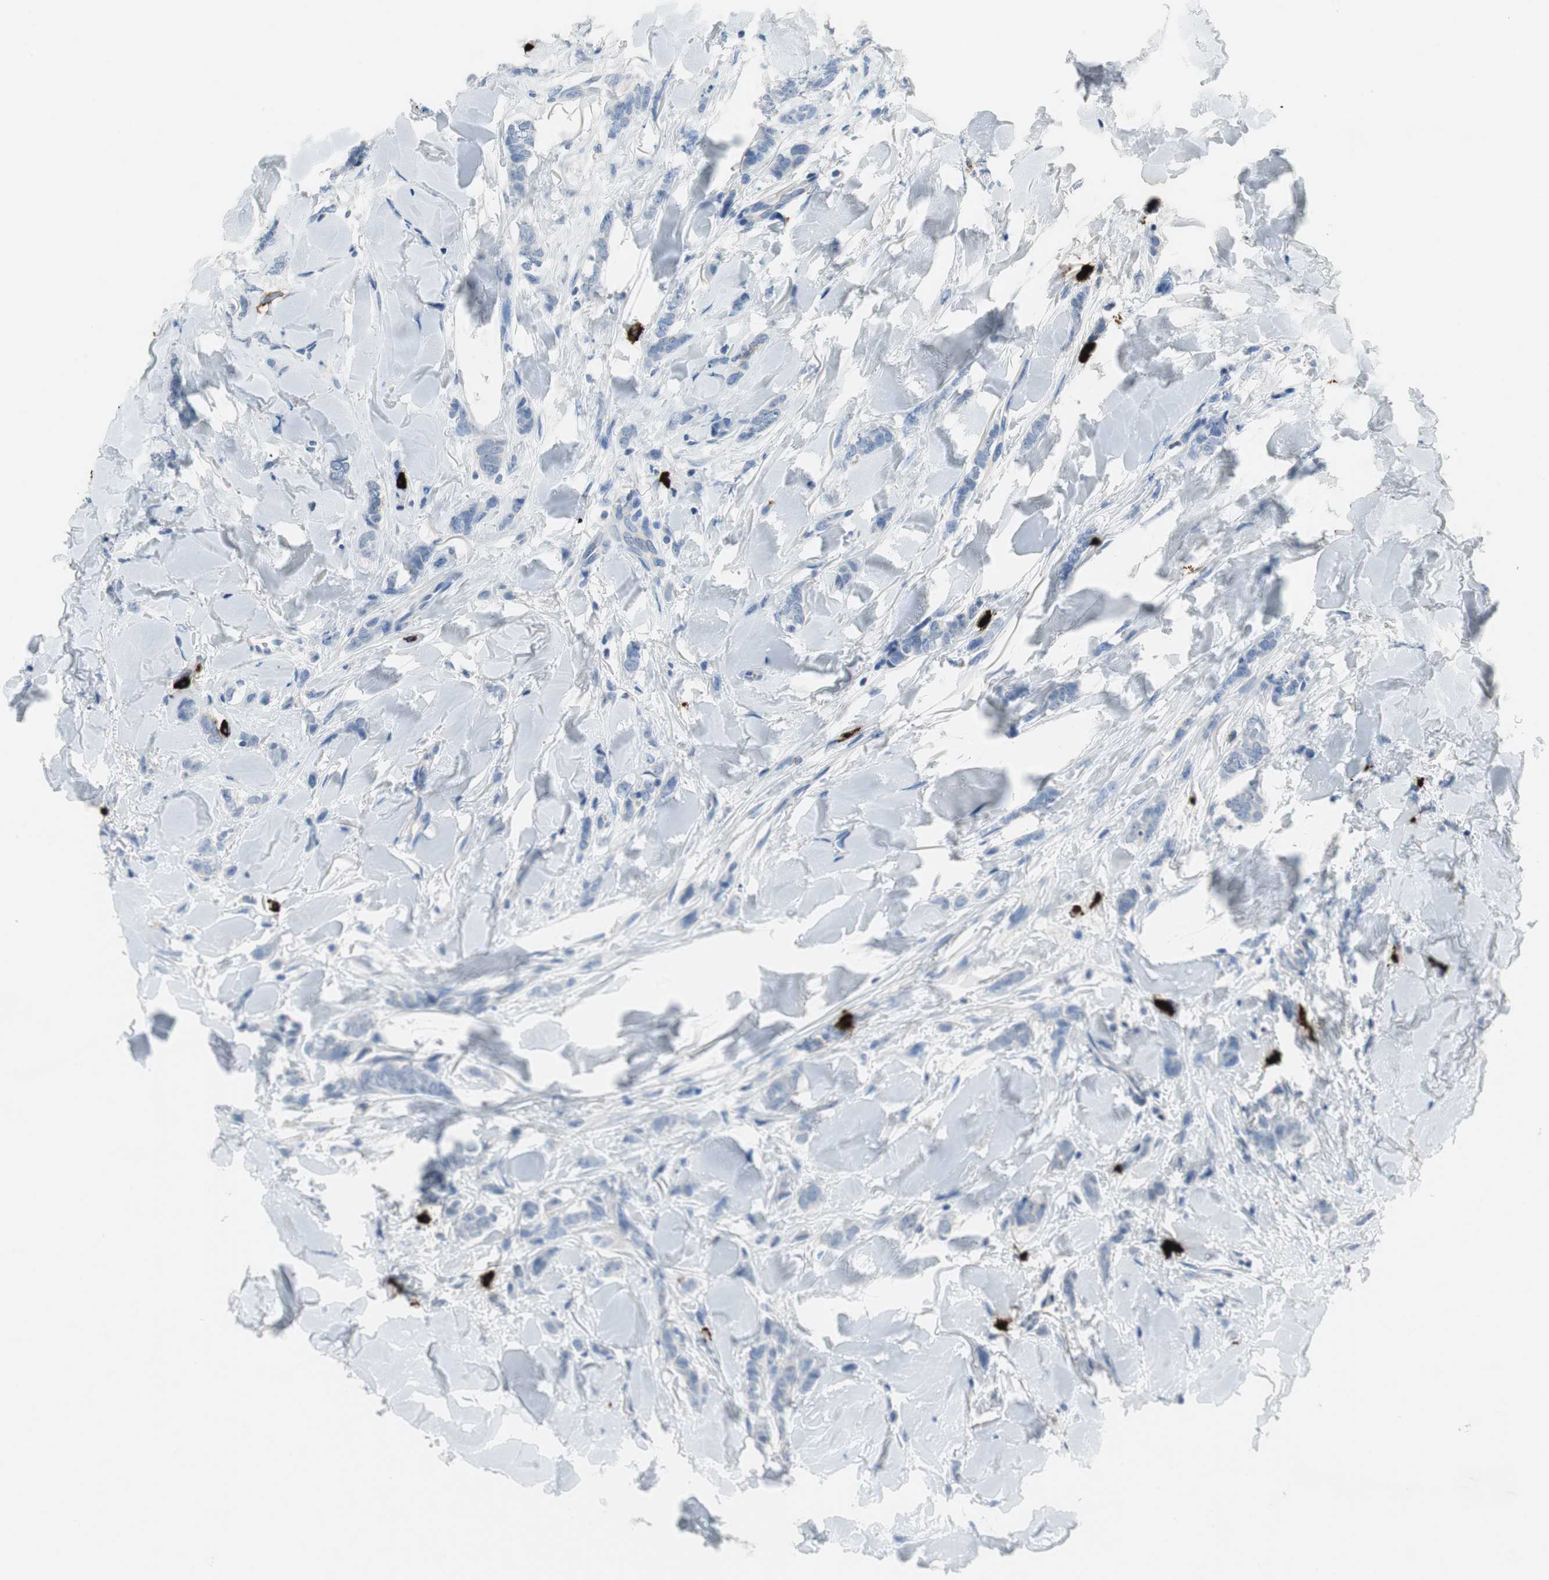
{"staining": {"intensity": "negative", "quantity": "none", "location": "none"}, "tissue": "breast cancer", "cell_type": "Tumor cells", "image_type": "cancer", "snomed": [{"axis": "morphology", "description": "Lobular carcinoma"}, {"axis": "topography", "description": "Skin"}, {"axis": "topography", "description": "Breast"}], "caption": "High magnification brightfield microscopy of breast lobular carcinoma stained with DAB (brown) and counterstained with hematoxylin (blue): tumor cells show no significant positivity.", "gene": "CPA3", "patient": {"sex": "female", "age": 46}}